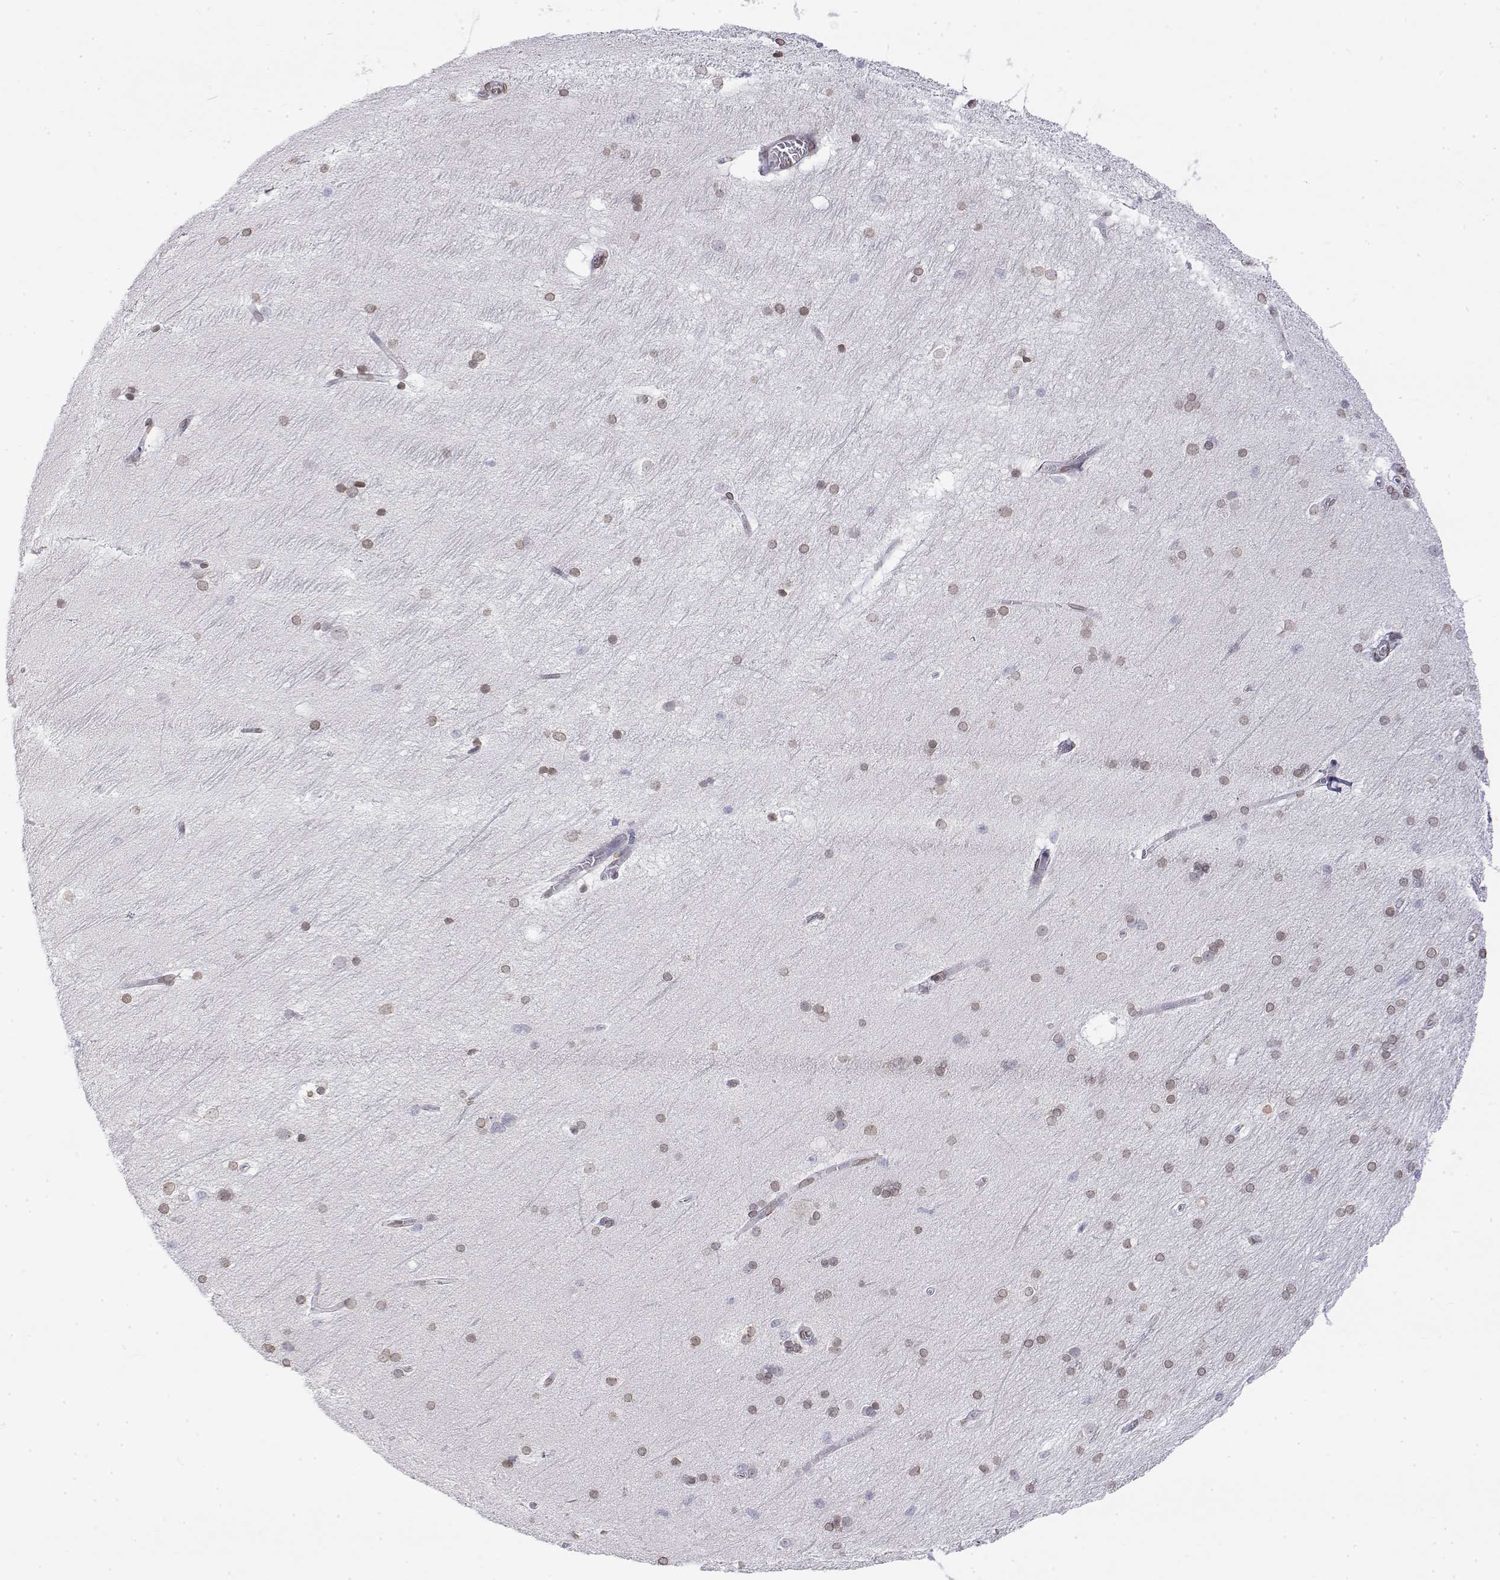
{"staining": {"intensity": "weak", "quantity": "25%-75%", "location": "cytoplasmic/membranous,nuclear"}, "tissue": "hippocampus", "cell_type": "Glial cells", "image_type": "normal", "snomed": [{"axis": "morphology", "description": "Normal tissue, NOS"}, {"axis": "topography", "description": "Cerebral cortex"}, {"axis": "topography", "description": "Hippocampus"}], "caption": "A brown stain shows weak cytoplasmic/membranous,nuclear positivity of a protein in glial cells of unremarkable human hippocampus. (Brightfield microscopy of DAB IHC at high magnification).", "gene": "ZNF532", "patient": {"sex": "female", "age": 19}}